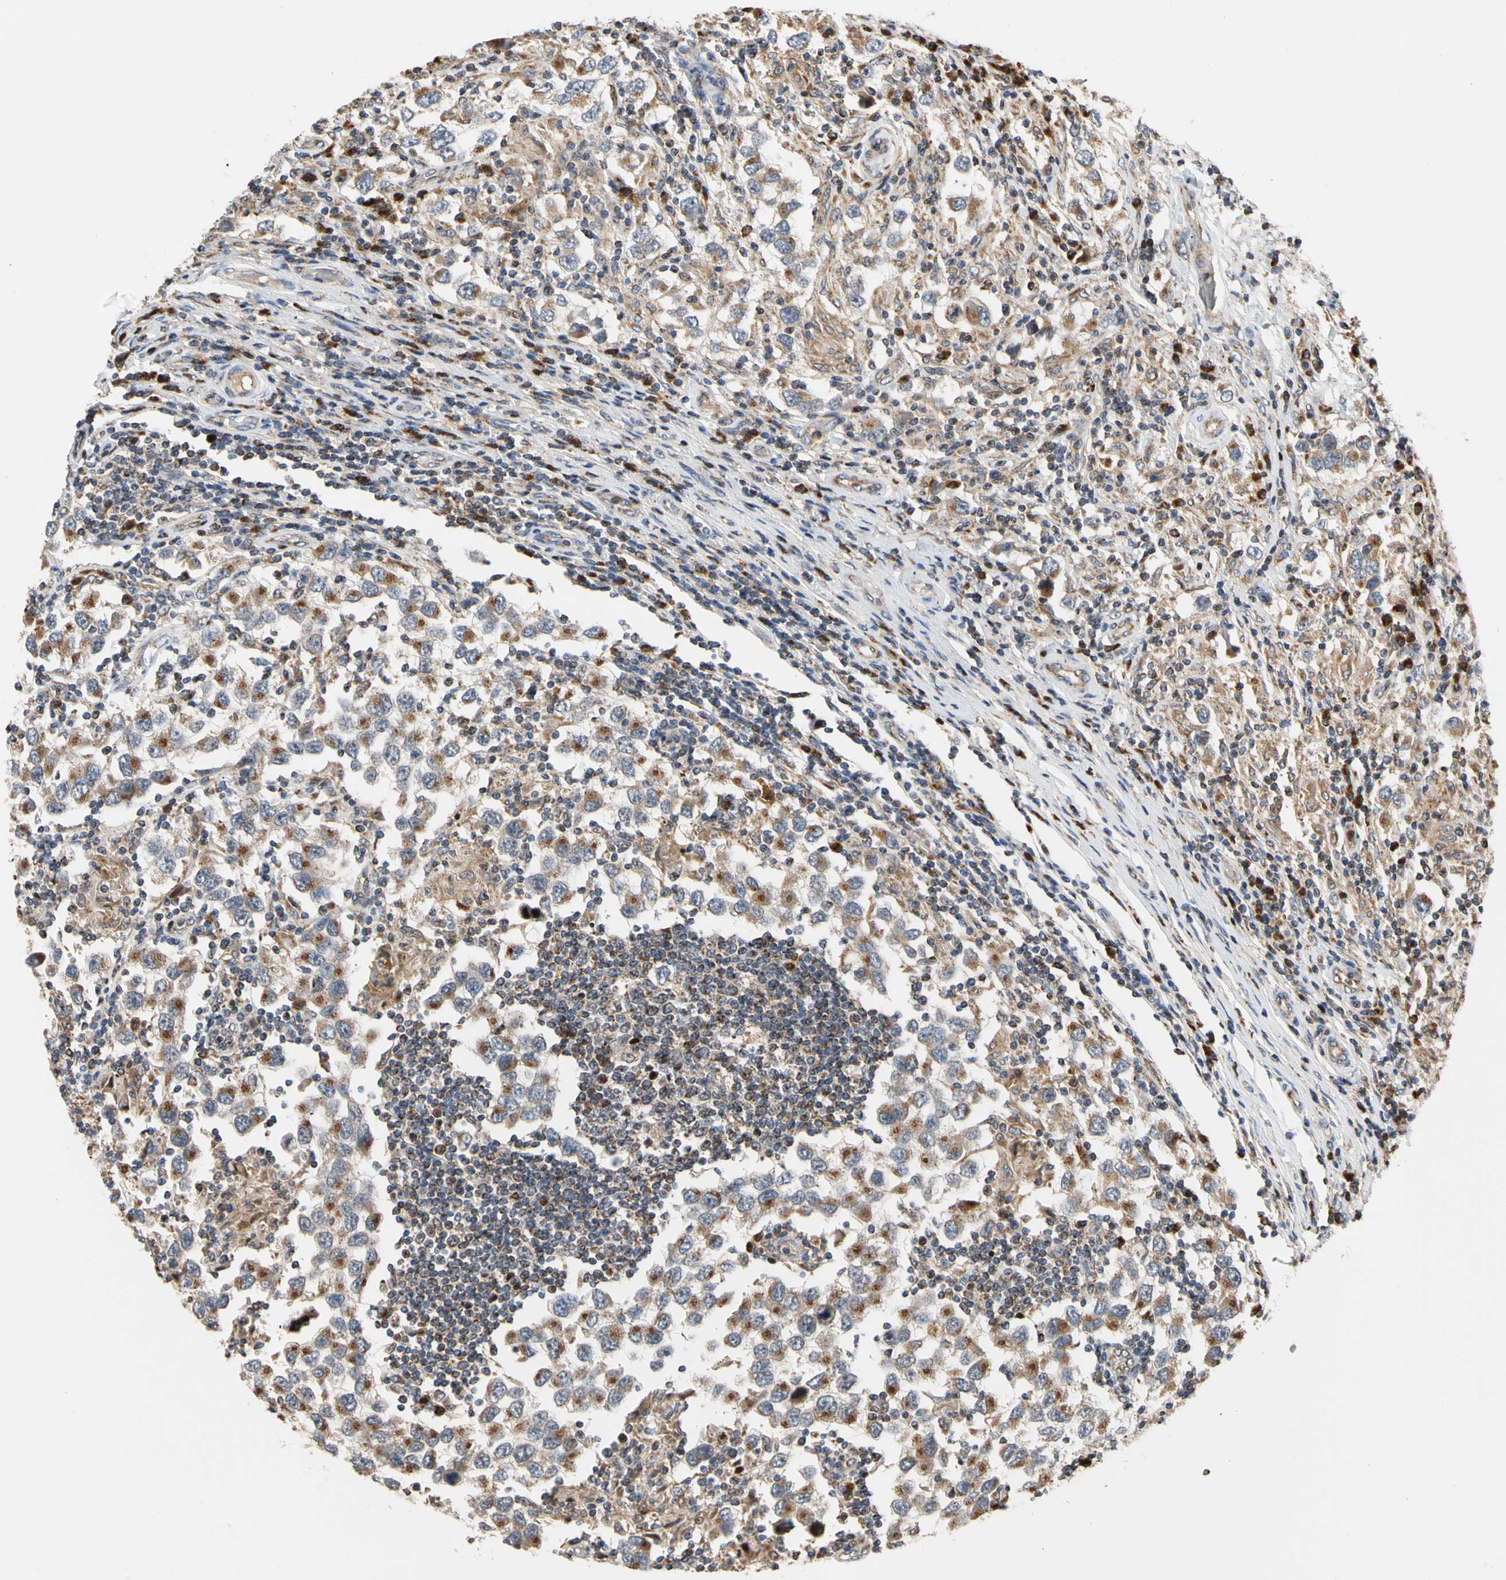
{"staining": {"intensity": "moderate", "quantity": "25%-75%", "location": "cytoplasmic/membranous"}, "tissue": "testis cancer", "cell_type": "Tumor cells", "image_type": "cancer", "snomed": [{"axis": "morphology", "description": "Carcinoma, Embryonal, NOS"}, {"axis": "topography", "description": "Testis"}], "caption": "A photomicrograph of human testis cancer stained for a protein shows moderate cytoplasmic/membranous brown staining in tumor cells.", "gene": "IP6K2", "patient": {"sex": "male", "age": 21}}